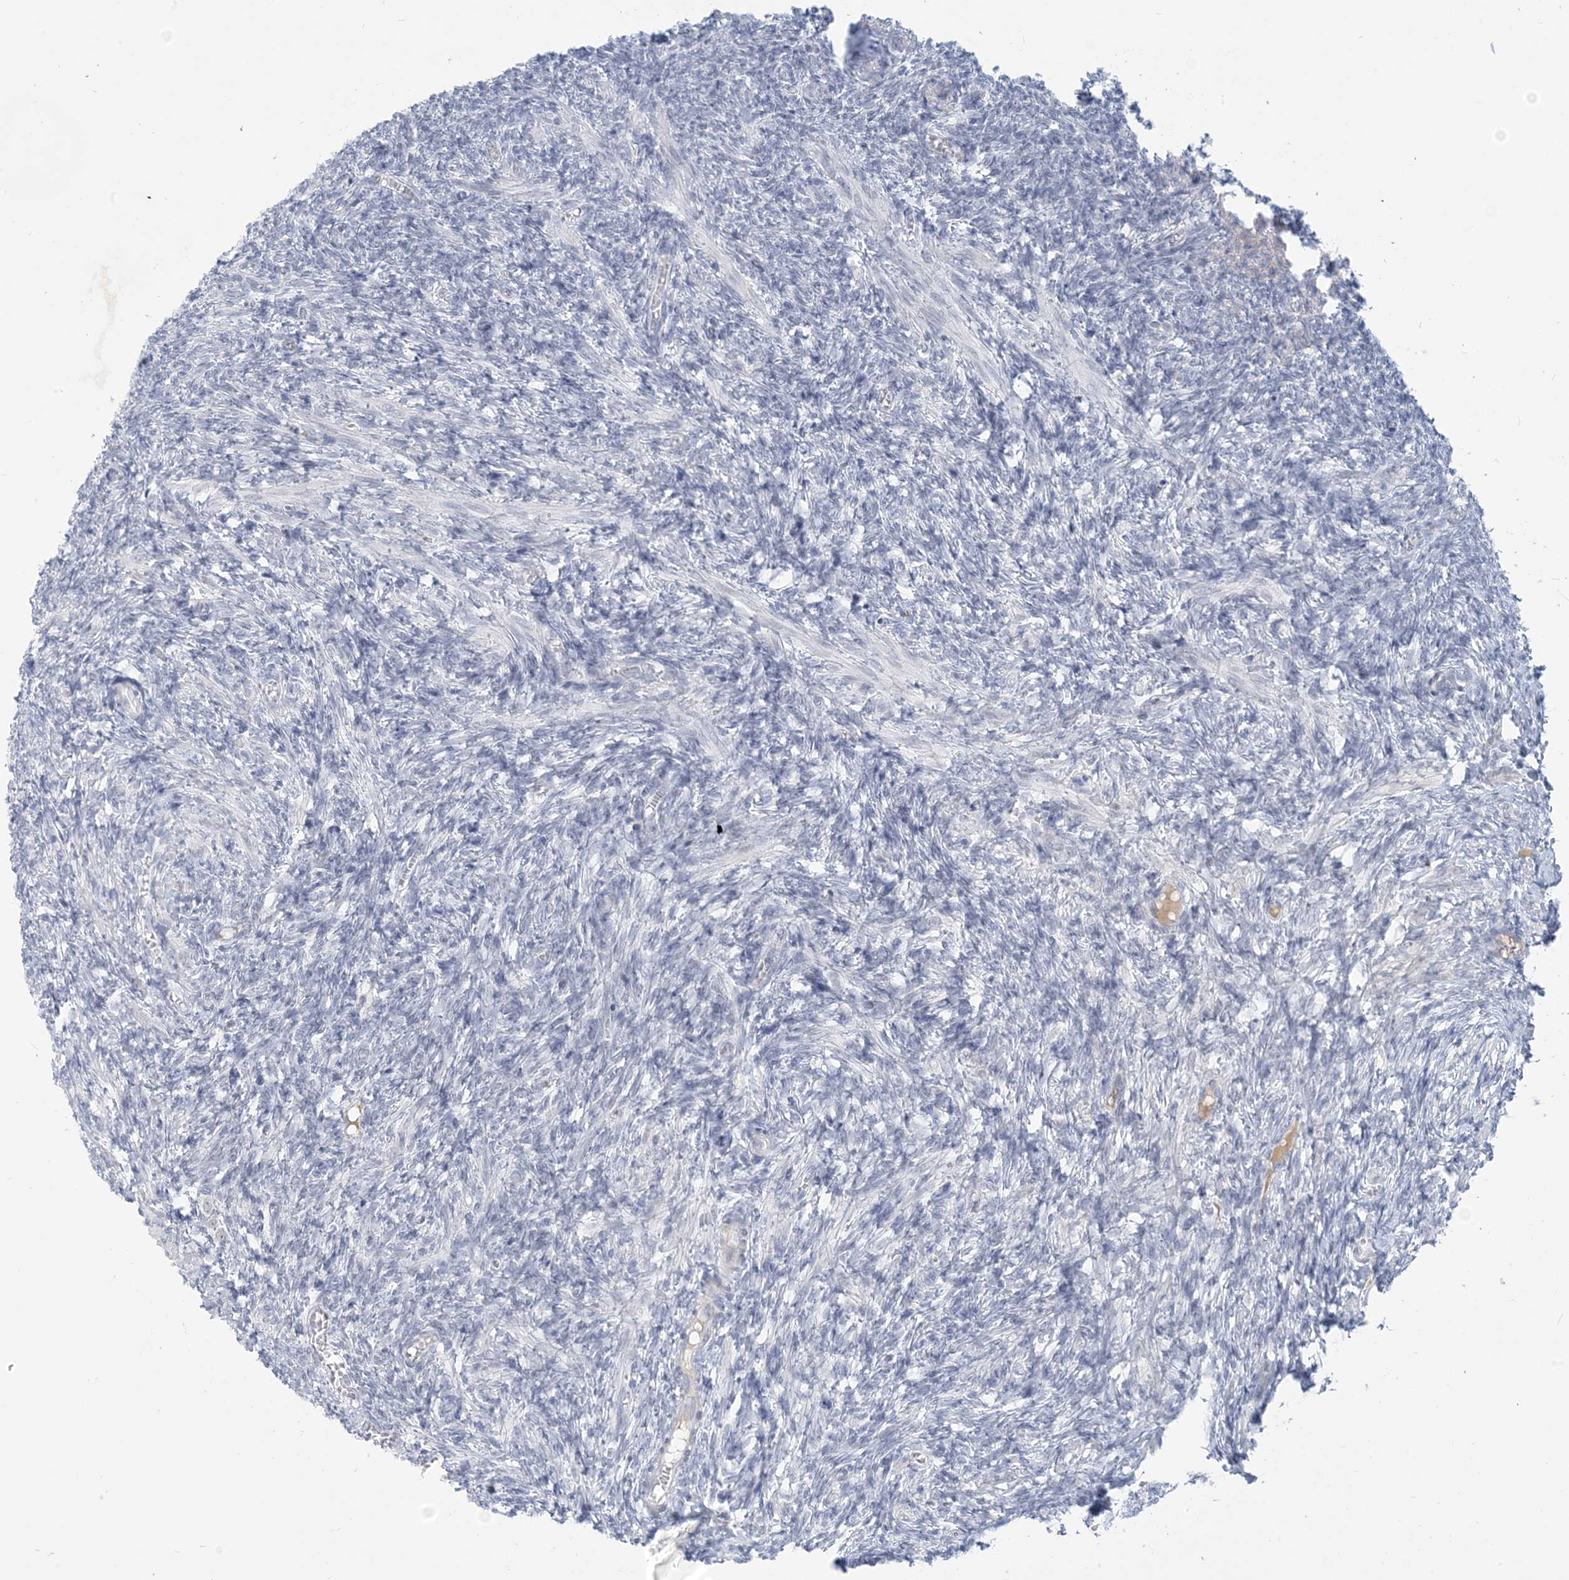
{"staining": {"intensity": "negative", "quantity": "none", "location": "none"}, "tissue": "ovary", "cell_type": "Ovarian stroma cells", "image_type": "normal", "snomed": [{"axis": "morphology", "description": "Normal tissue, NOS"}, {"axis": "topography", "description": "Ovary"}], "caption": "Protein analysis of unremarkable ovary displays no significant staining in ovarian stroma cells. (Stains: DAB immunohistochemistry (IHC) with hematoxylin counter stain, Microscopy: brightfield microscopy at high magnification).", "gene": "SCML1", "patient": {"sex": "female", "age": 27}}